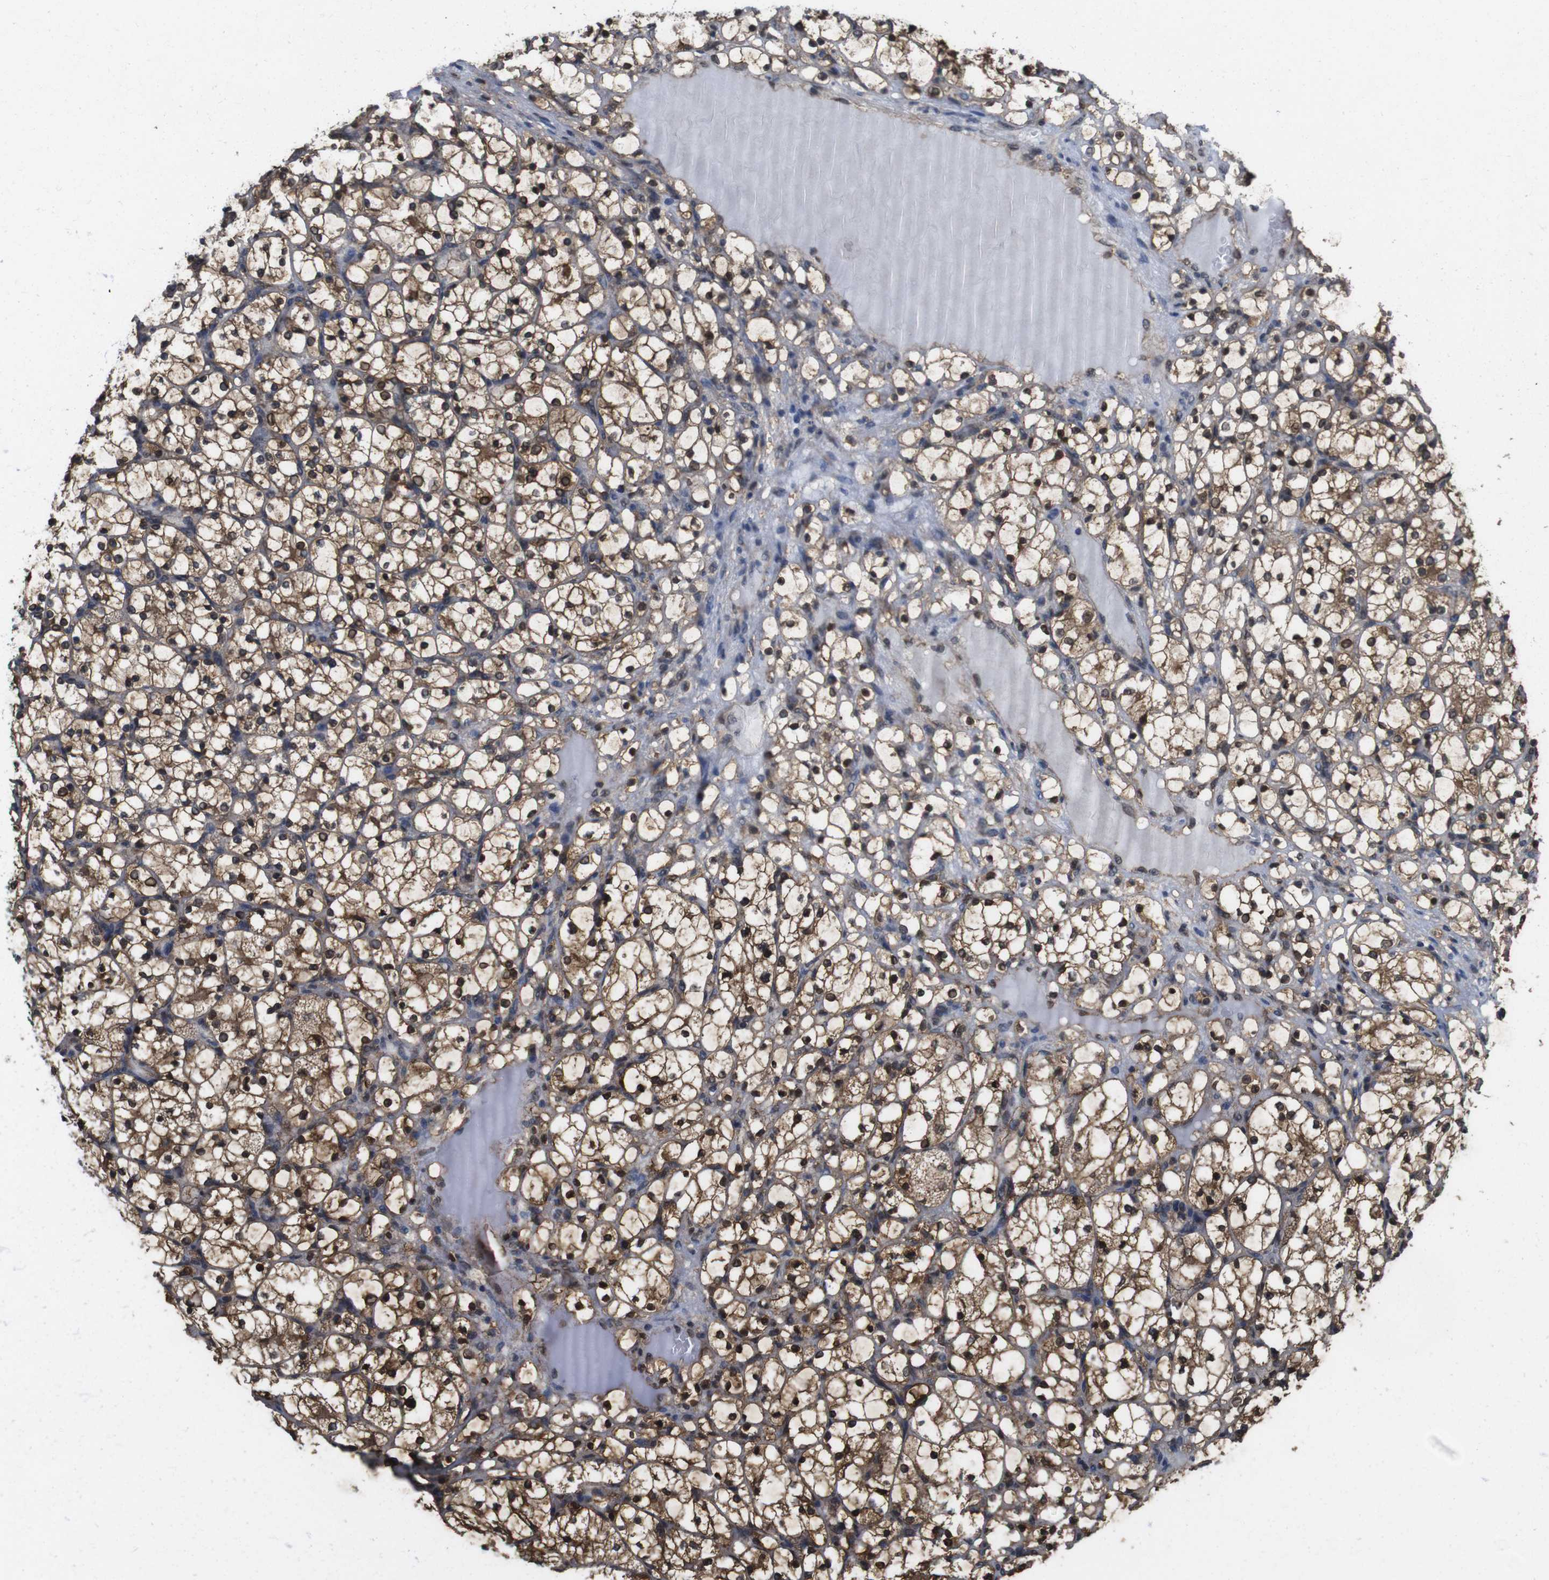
{"staining": {"intensity": "strong", "quantity": ">75%", "location": "cytoplasmic/membranous,nuclear"}, "tissue": "renal cancer", "cell_type": "Tumor cells", "image_type": "cancer", "snomed": [{"axis": "morphology", "description": "Adenocarcinoma, NOS"}, {"axis": "topography", "description": "Kidney"}], "caption": "Human renal adenocarcinoma stained for a protein (brown) demonstrates strong cytoplasmic/membranous and nuclear positive expression in about >75% of tumor cells.", "gene": "YWHAG", "patient": {"sex": "female", "age": 69}}